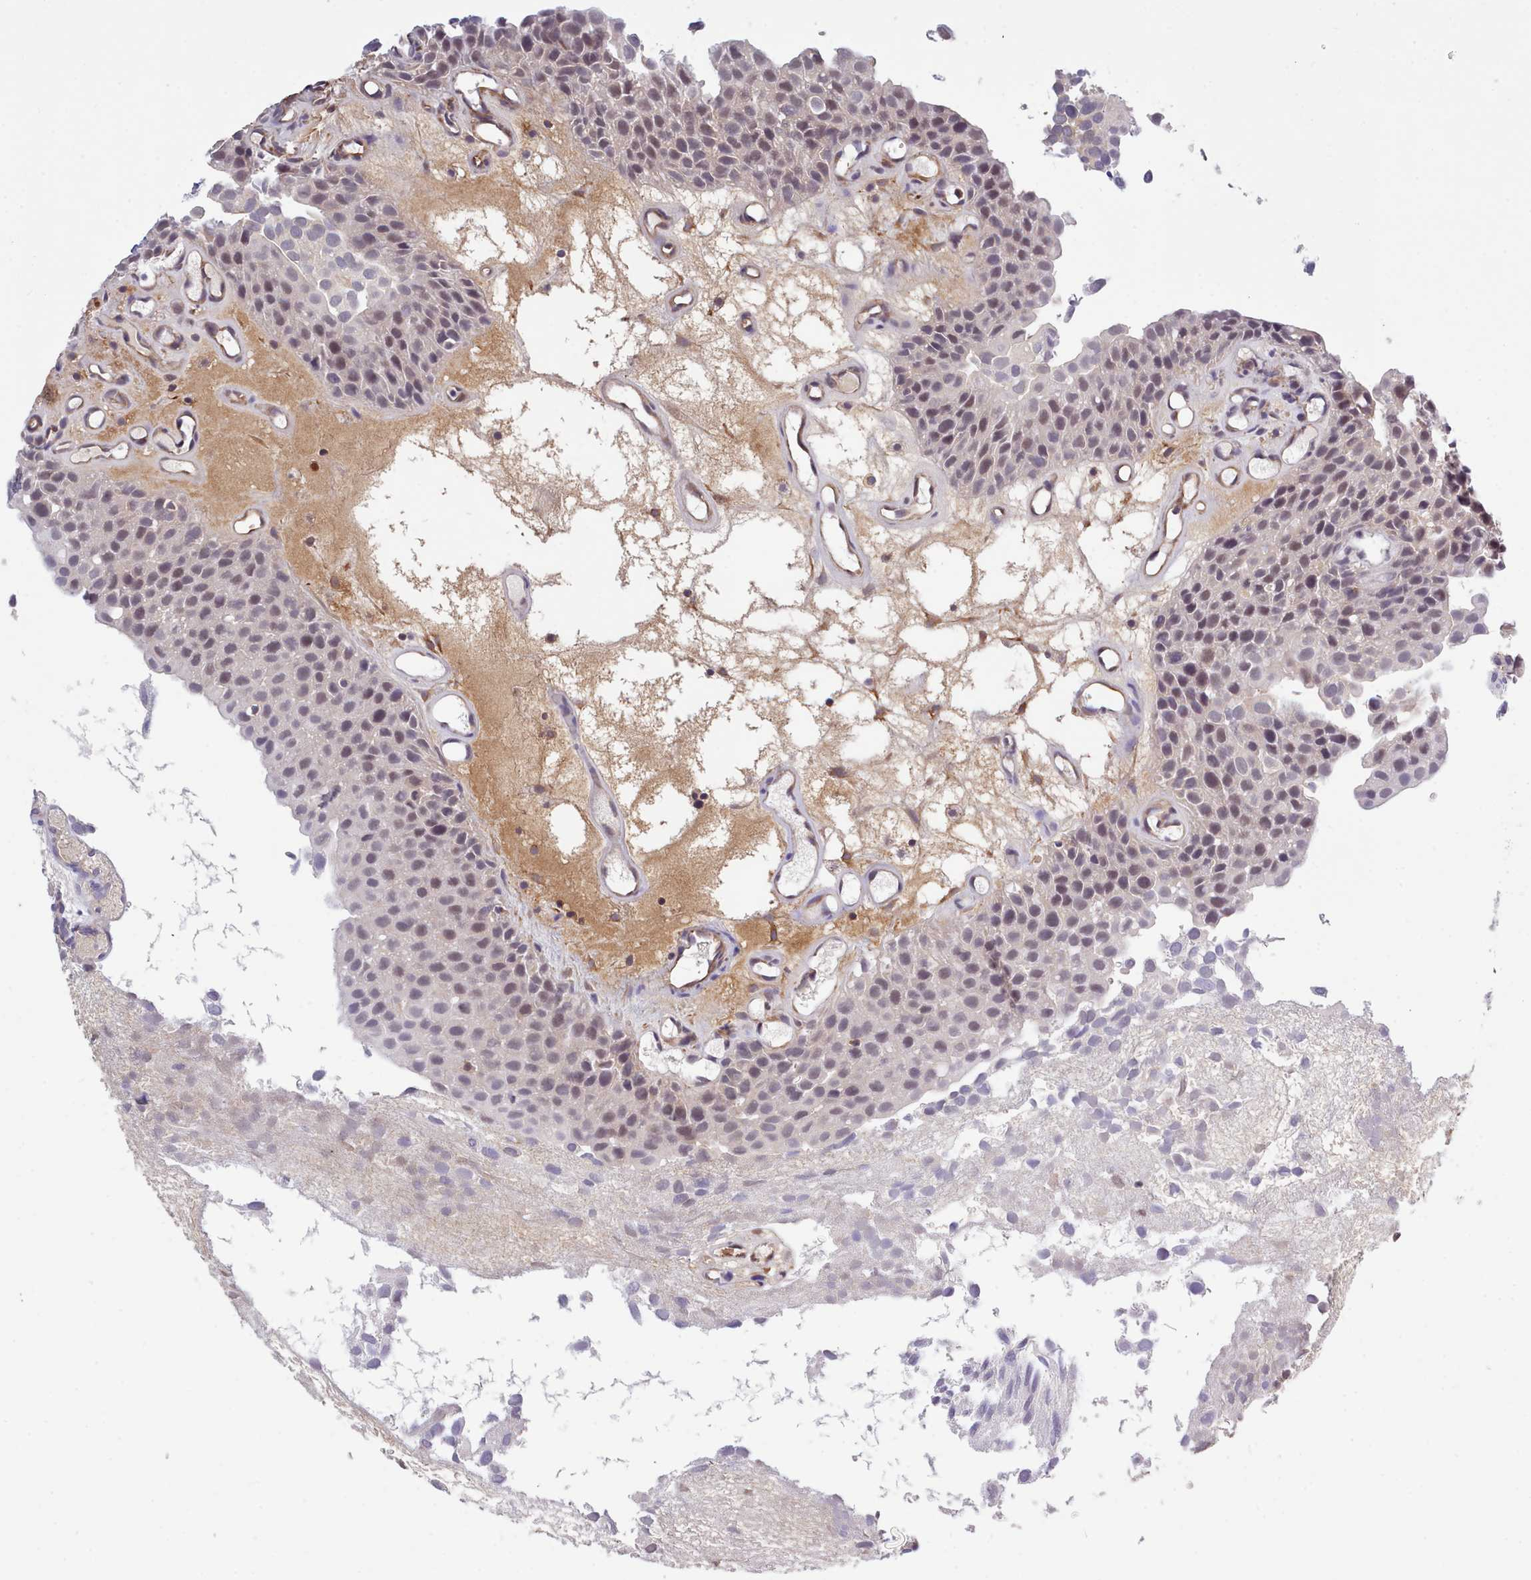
{"staining": {"intensity": "weak", "quantity": "25%-75%", "location": "nuclear"}, "tissue": "urothelial cancer", "cell_type": "Tumor cells", "image_type": "cancer", "snomed": [{"axis": "morphology", "description": "Urothelial carcinoma, Low grade"}, {"axis": "topography", "description": "Urinary bladder"}], "caption": "A low amount of weak nuclear expression is present in approximately 25%-75% of tumor cells in urothelial carcinoma (low-grade) tissue.", "gene": "ZC3H13", "patient": {"sex": "male", "age": 88}}